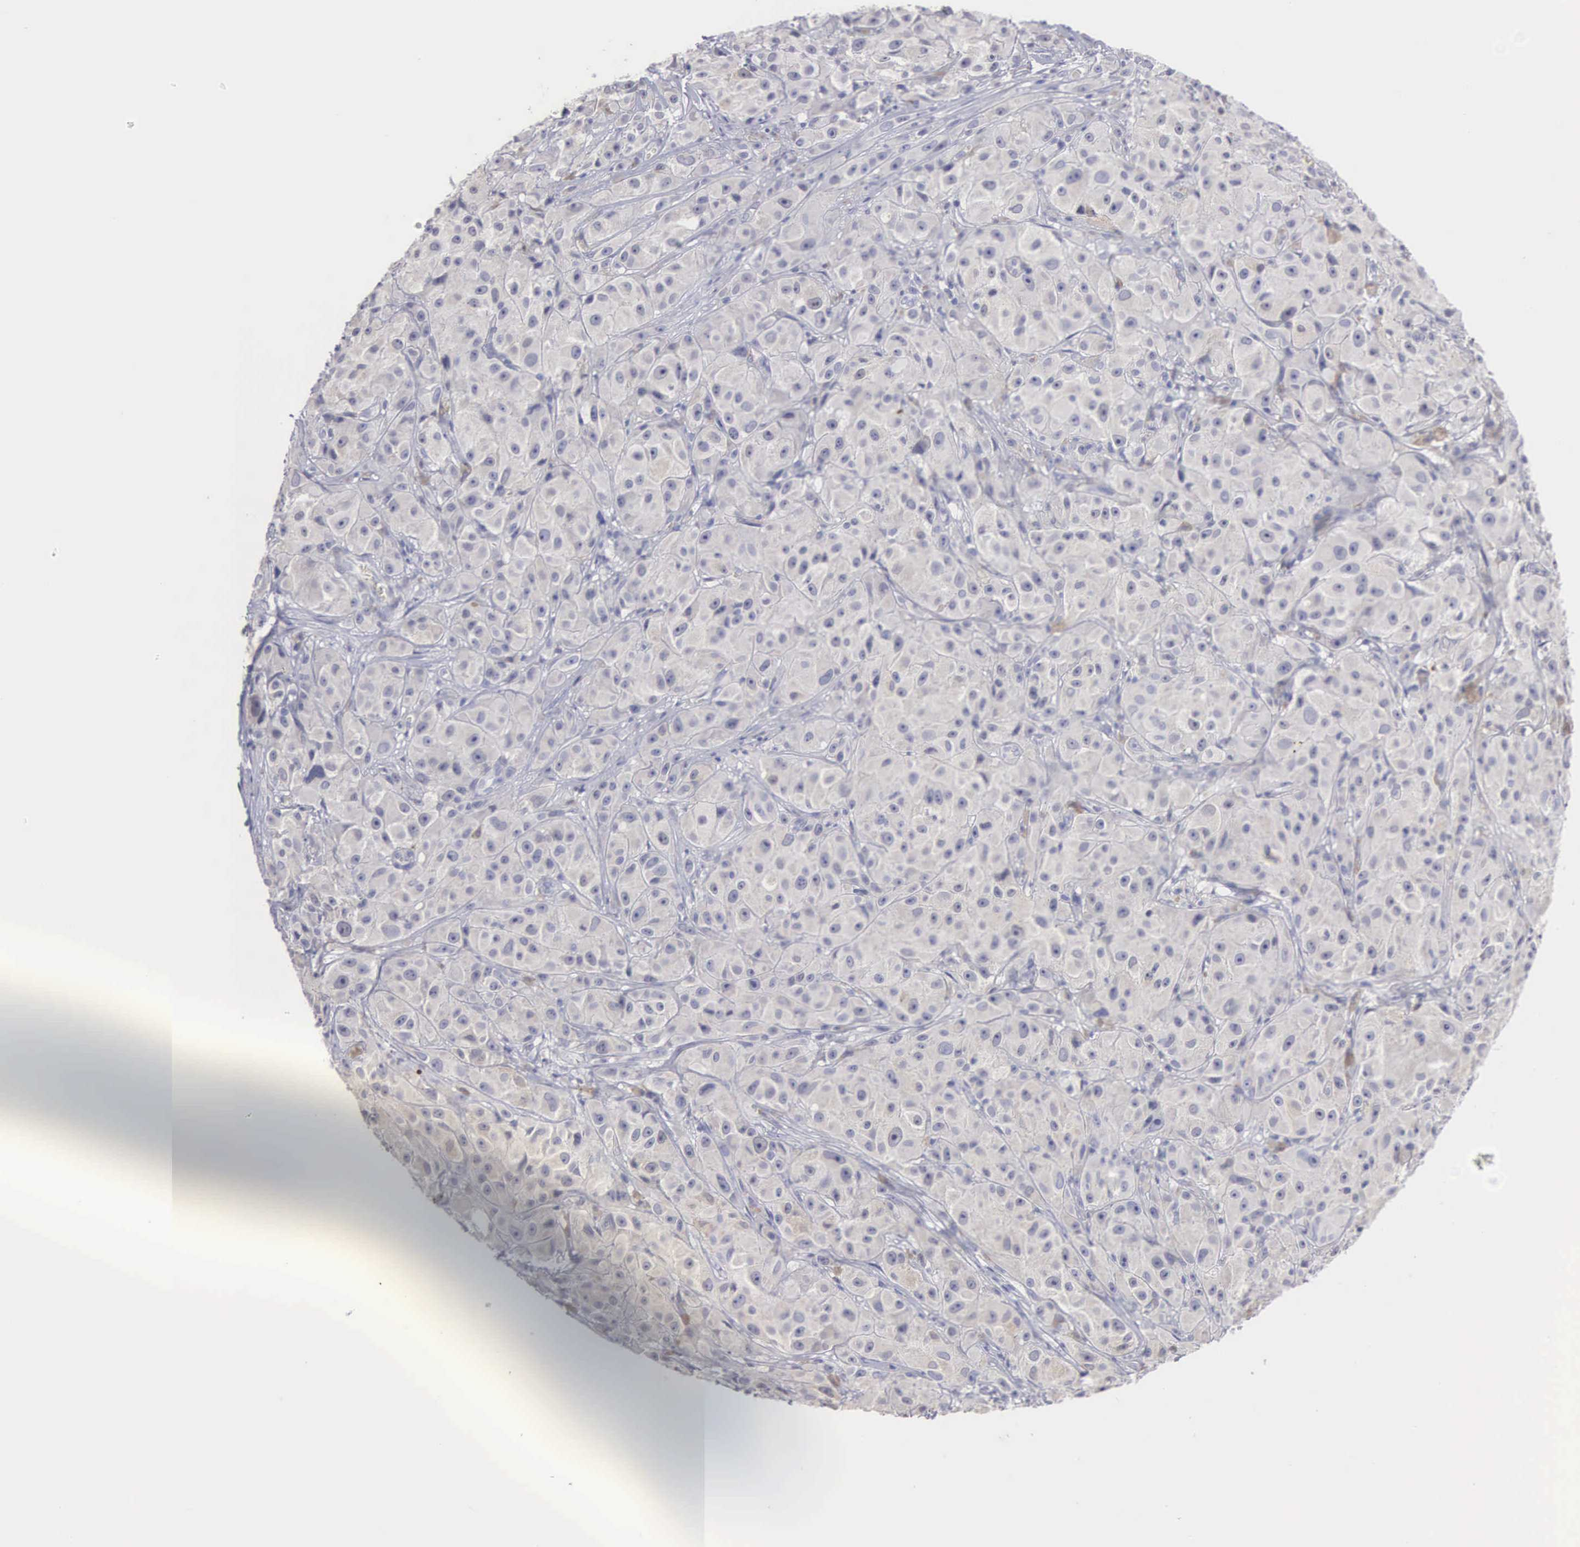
{"staining": {"intensity": "negative", "quantity": "none", "location": "none"}, "tissue": "melanoma", "cell_type": "Tumor cells", "image_type": "cancer", "snomed": [{"axis": "morphology", "description": "Malignant melanoma, NOS"}, {"axis": "topography", "description": "Skin"}], "caption": "High power microscopy image of an IHC image of malignant melanoma, revealing no significant staining in tumor cells.", "gene": "LIN52", "patient": {"sex": "male", "age": 56}}